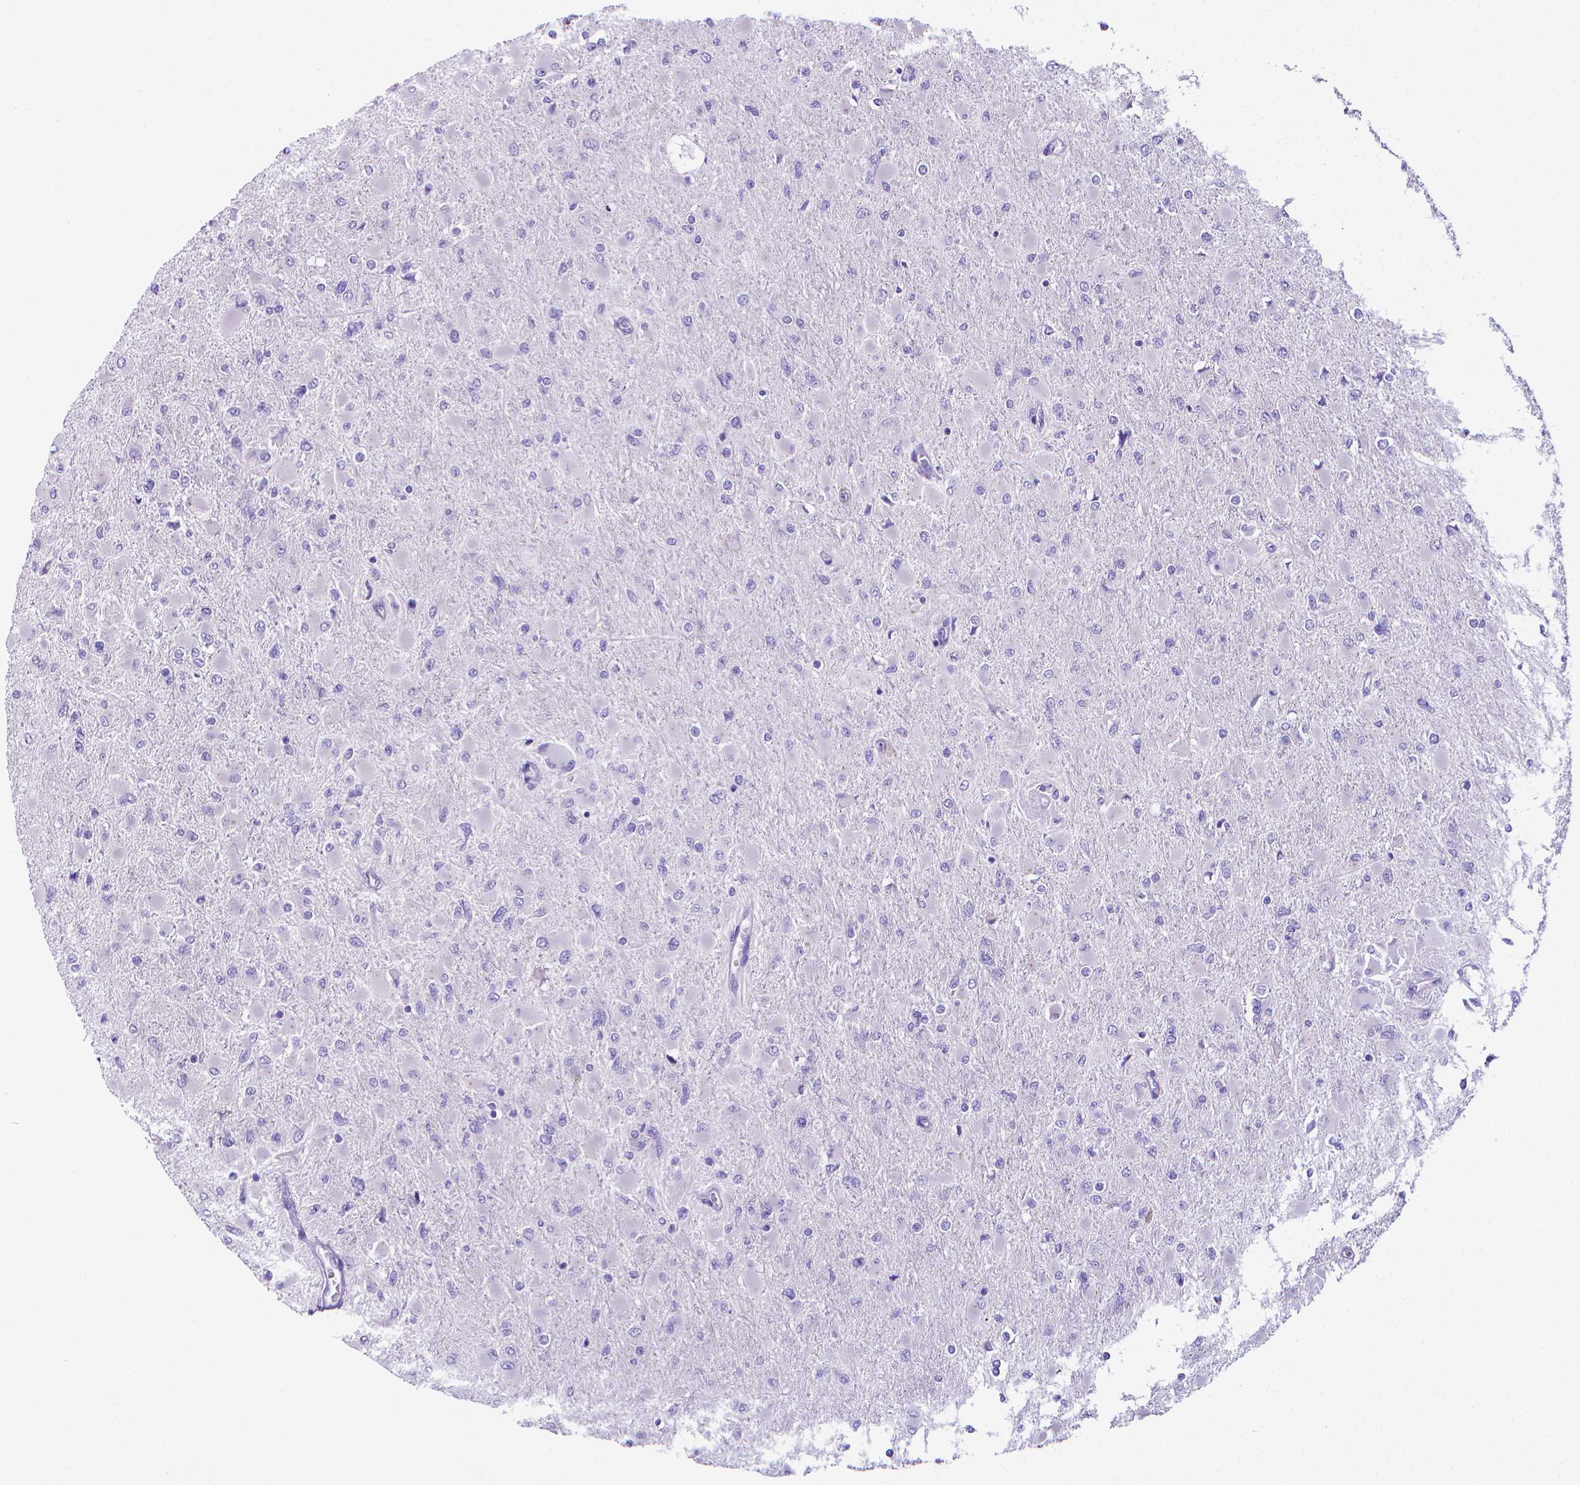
{"staining": {"intensity": "negative", "quantity": "none", "location": "none"}, "tissue": "glioma", "cell_type": "Tumor cells", "image_type": "cancer", "snomed": [{"axis": "morphology", "description": "Glioma, malignant, High grade"}, {"axis": "topography", "description": "Cerebral cortex"}], "caption": "The micrograph displays no significant staining in tumor cells of malignant high-grade glioma.", "gene": "LRRC73", "patient": {"sex": "female", "age": 36}}